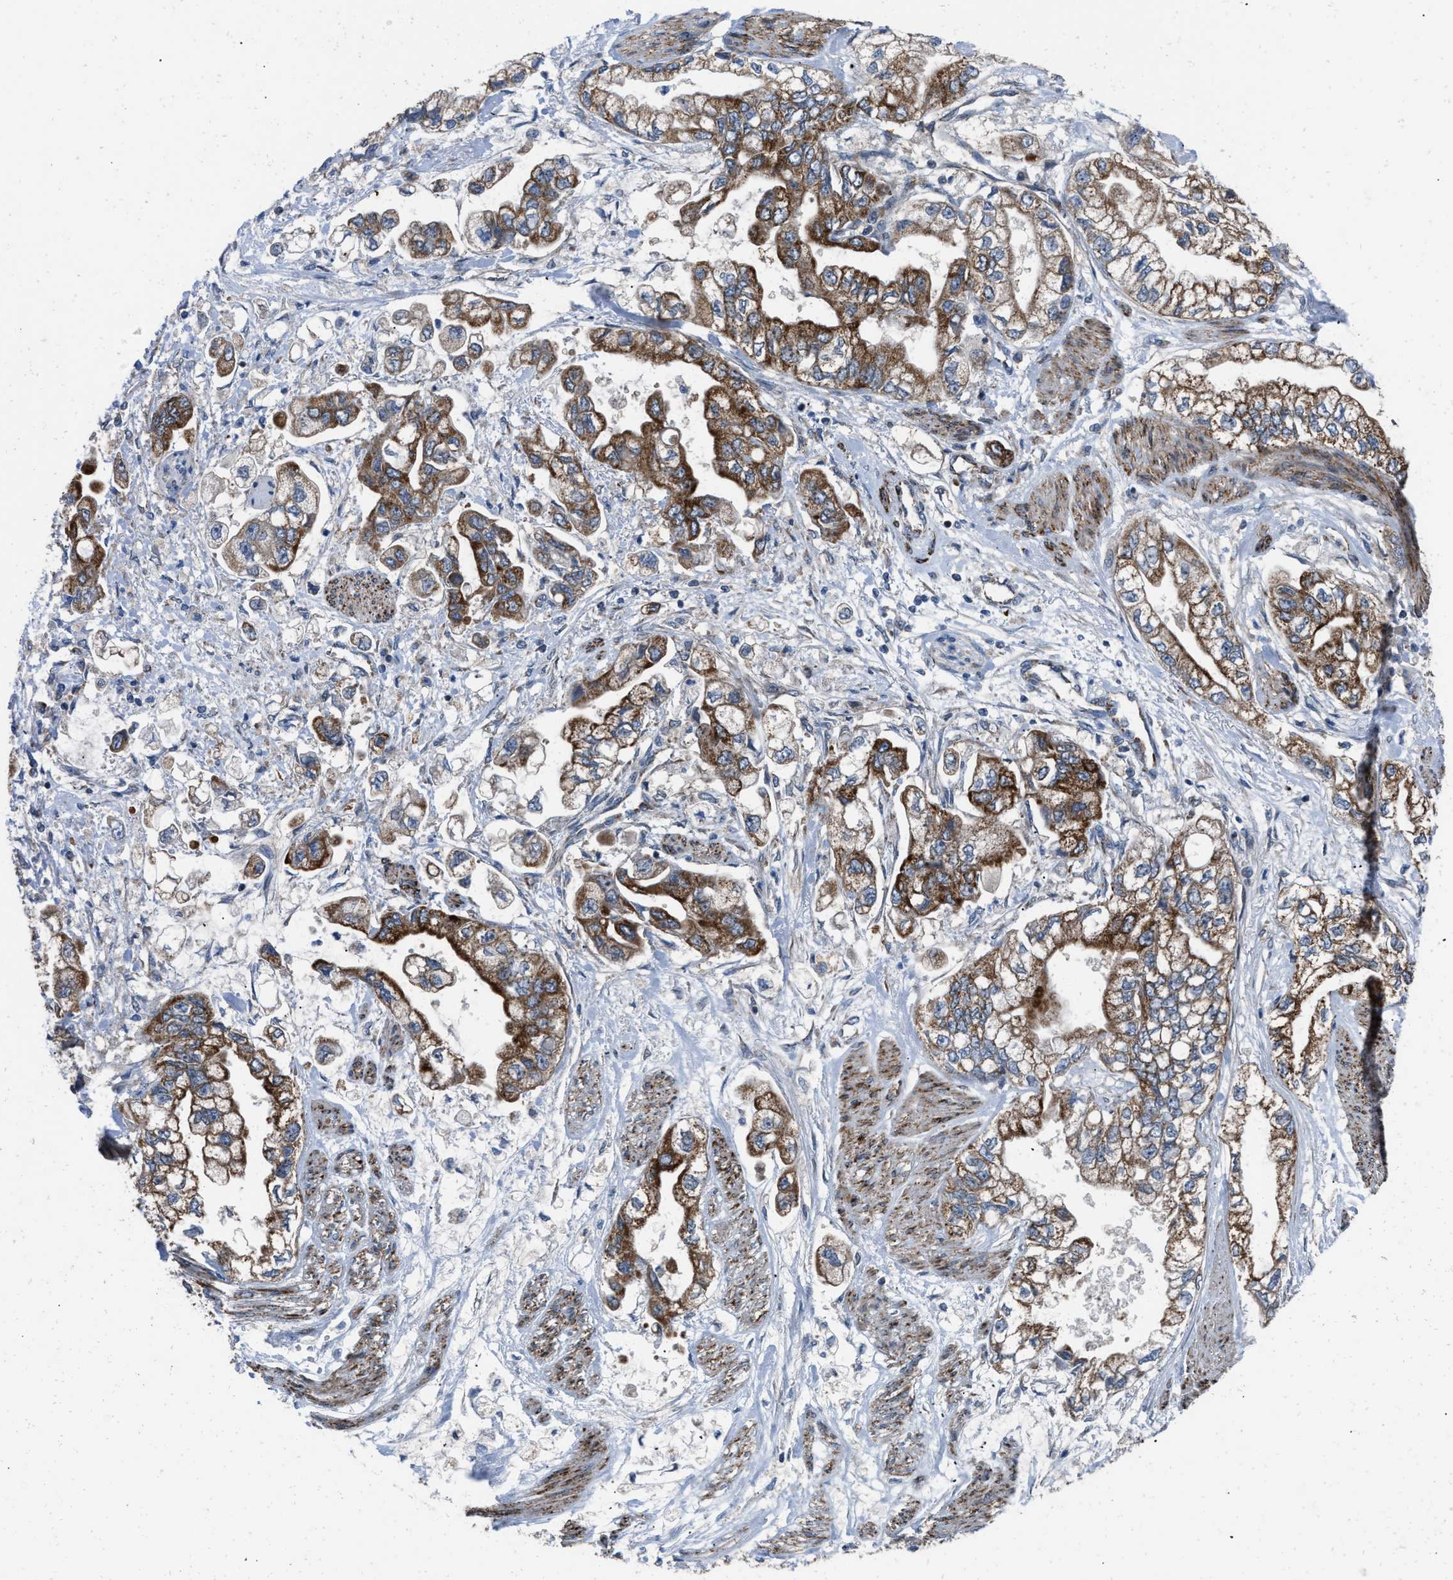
{"staining": {"intensity": "strong", "quantity": ">75%", "location": "cytoplasmic/membranous"}, "tissue": "stomach cancer", "cell_type": "Tumor cells", "image_type": "cancer", "snomed": [{"axis": "morphology", "description": "Normal tissue, NOS"}, {"axis": "morphology", "description": "Adenocarcinoma, NOS"}, {"axis": "topography", "description": "Stomach"}], "caption": "Stomach cancer (adenocarcinoma) tissue exhibits strong cytoplasmic/membranous positivity in about >75% of tumor cells, visualized by immunohistochemistry. (brown staining indicates protein expression, while blue staining denotes nuclei).", "gene": "AKAP1", "patient": {"sex": "male", "age": 62}}